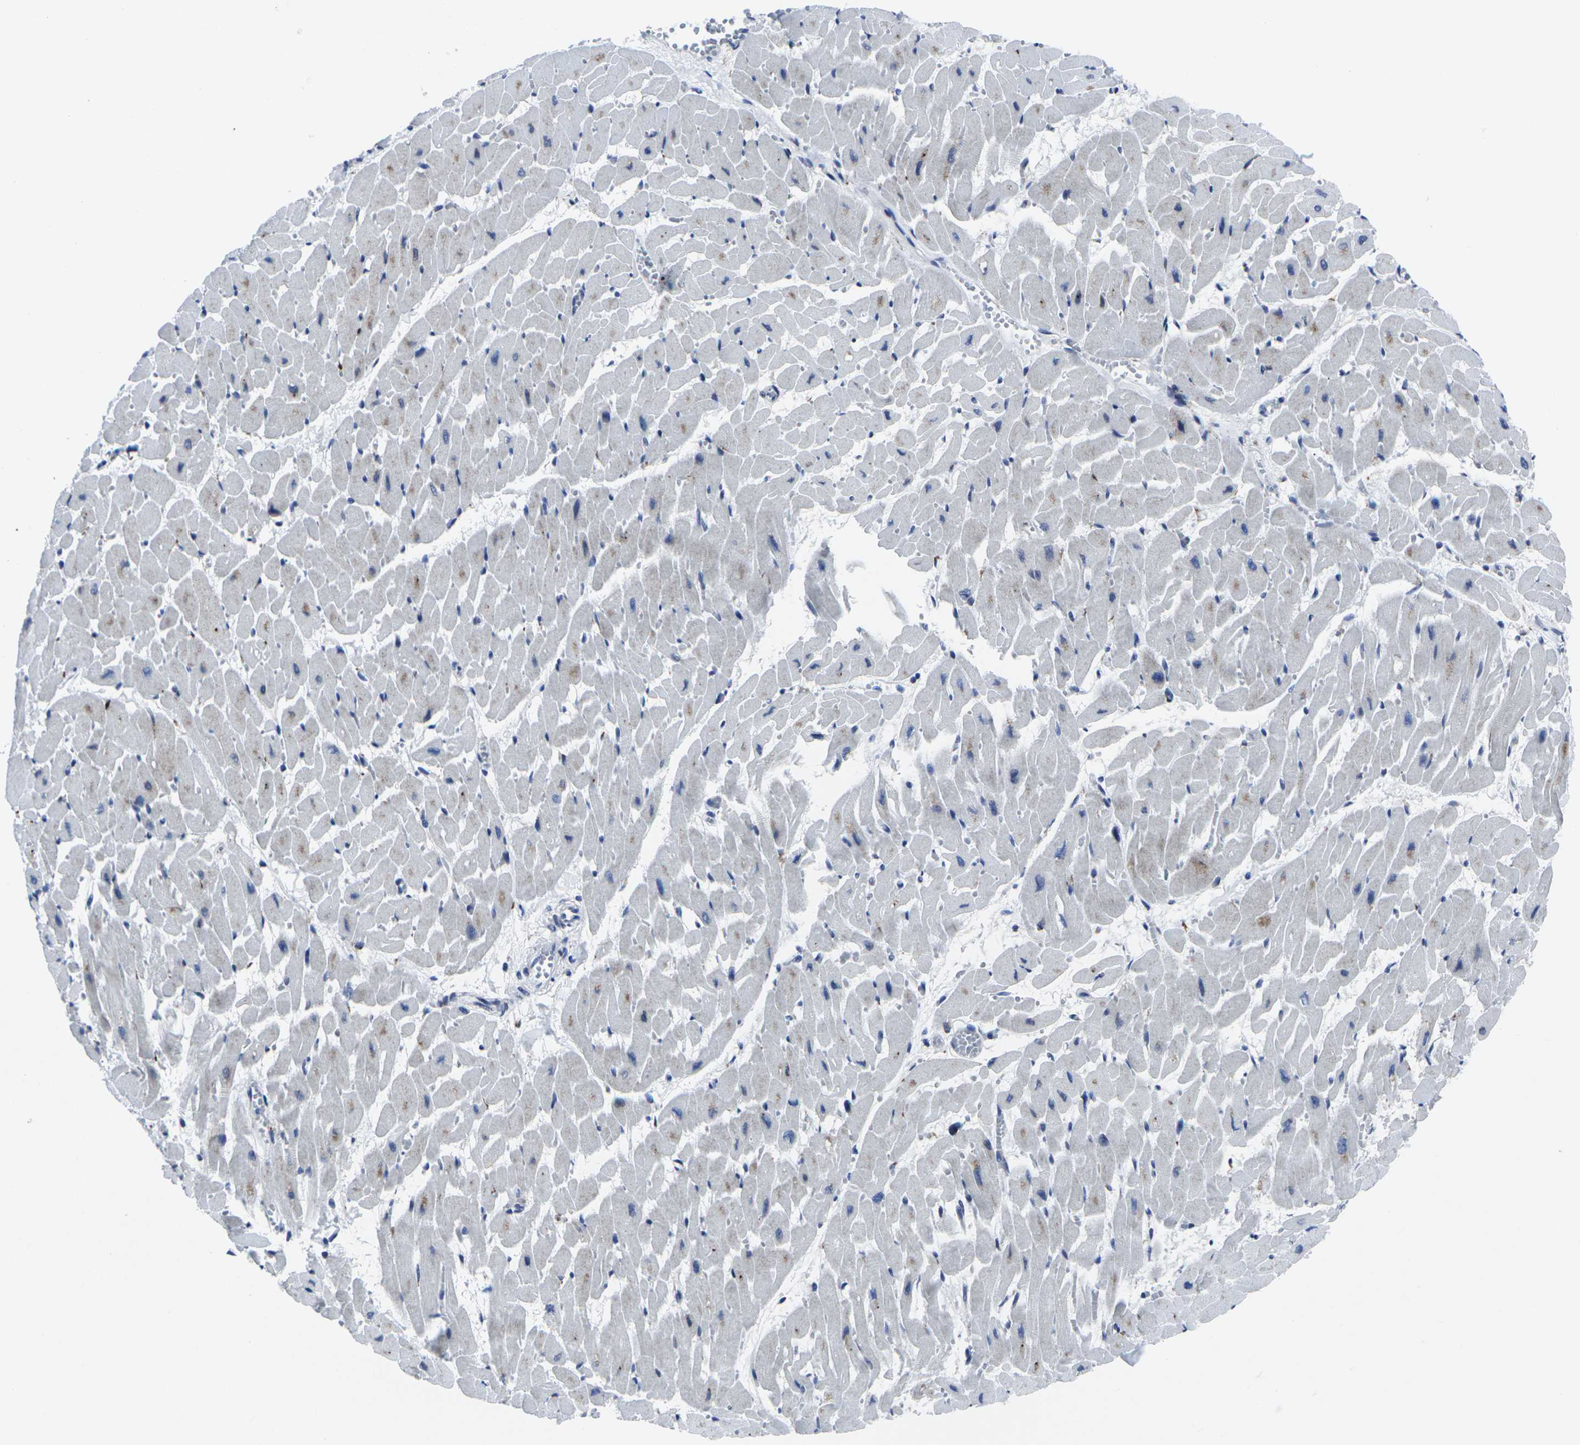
{"staining": {"intensity": "moderate", "quantity": "<25%", "location": "cytoplasmic/membranous"}, "tissue": "heart muscle", "cell_type": "Cardiomyocytes", "image_type": "normal", "snomed": [{"axis": "morphology", "description": "Normal tissue, NOS"}, {"axis": "topography", "description": "Heart"}], "caption": "Brown immunohistochemical staining in benign heart muscle shows moderate cytoplasmic/membranous expression in approximately <25% of cardiomyocytes.", "gene": "RPN1", "patient": {"sex": "female", "age": 19}}